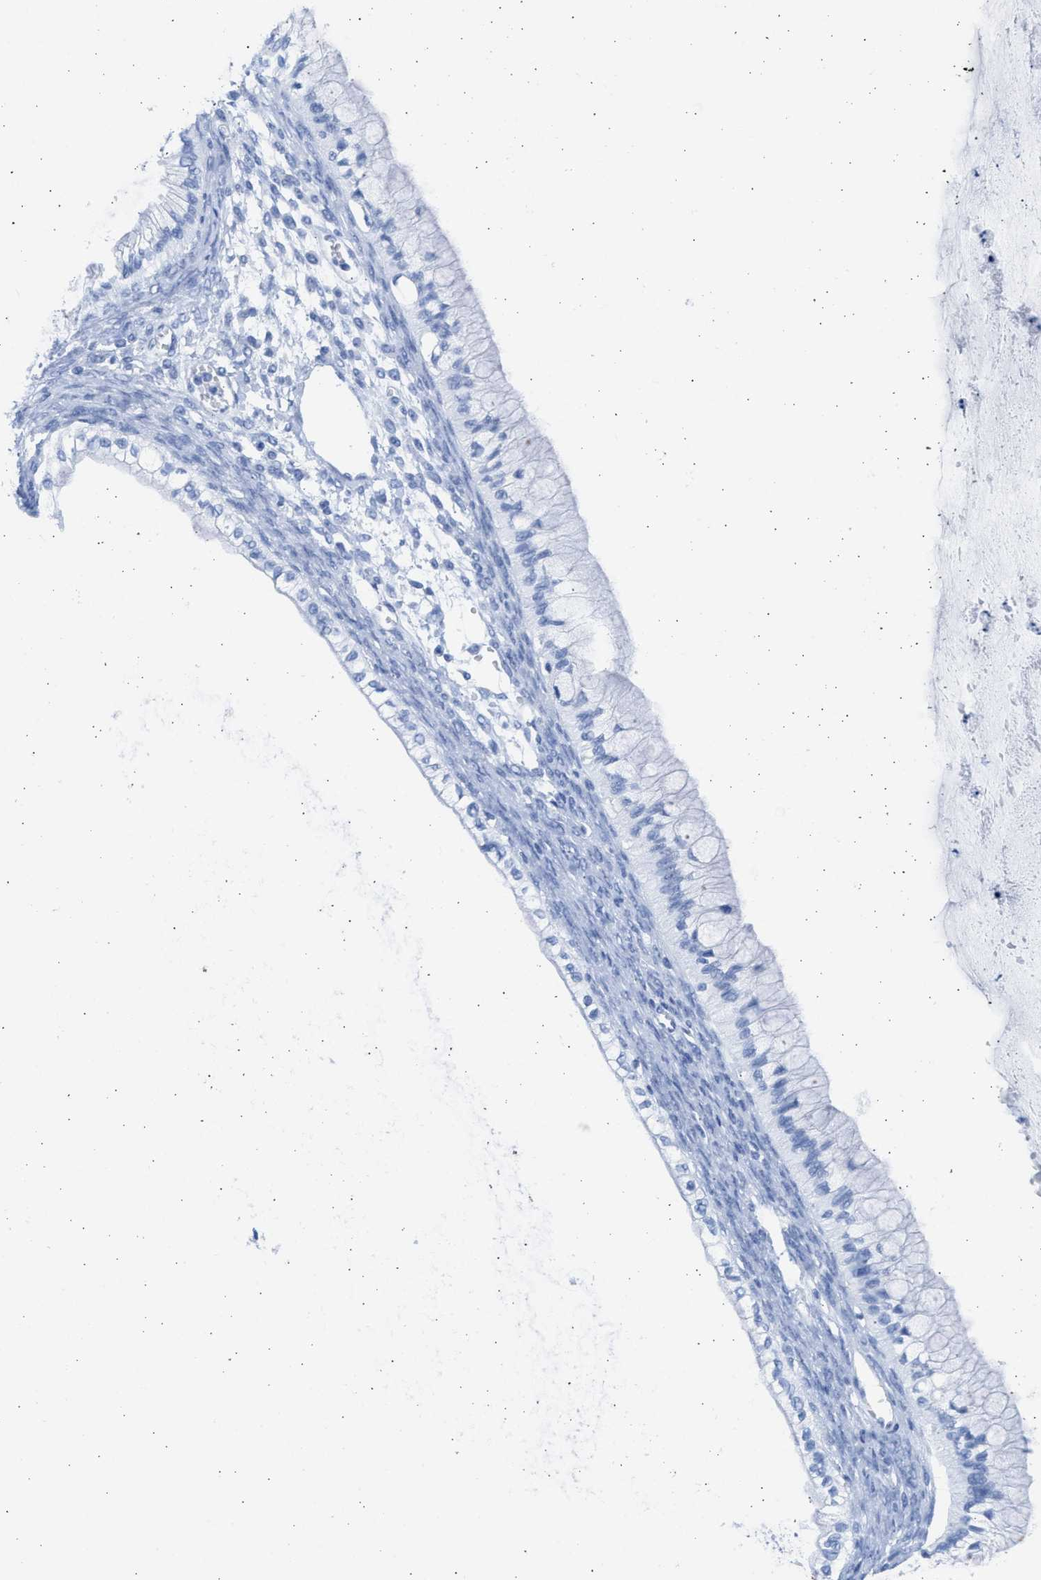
{"staining": {"intensity": "negative", "quantity": "none", "location": "none"}, "tissue": "ovarian cancer", "cell_type": "Tumor cells", "image_type": "cancer", "snomed": [{"axis": "morphology", "description": "Cystadenocarcinoma, mucinous, NOS"}, {"axis": "topography", "description": "Ovary"}], "caption": "A high-resolution histopathology image shows IHC staining of ovarian mucinous cystadenocarcinoma, which shows no significant positivity in tumor cells.", "gene": "SPATA3", "patient": {"sex": "female", "age": 57}}